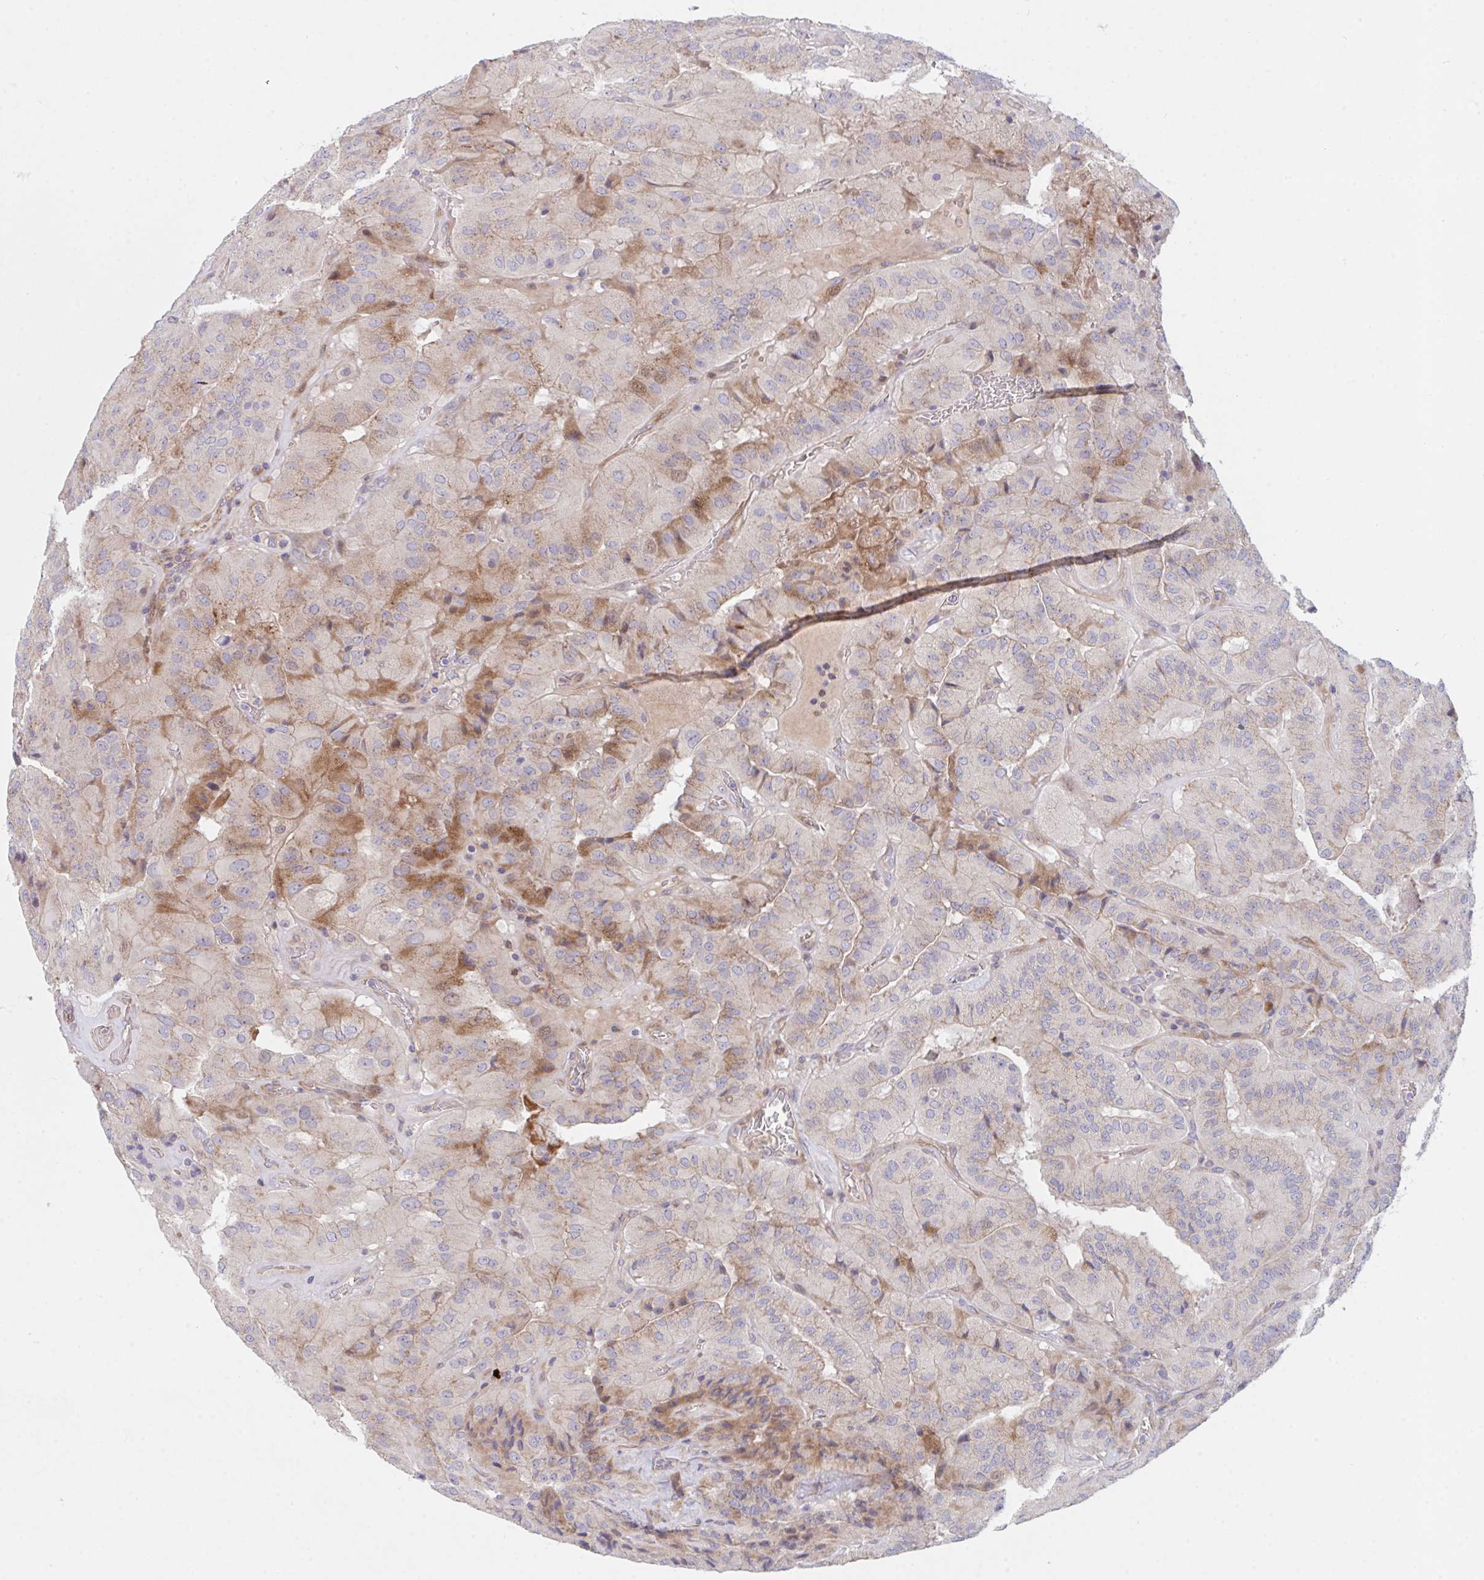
{"staining": {"intensity": "moderate", "quantity": "<25%", "location": "cytoplasmic/membranous"}, "tissue": "thyroid cancer", "cell_type": "Tumor cells", "image_type": "cancer", "snomed": [{"axis": "morphology", "description": "Normal tissue, NOS"}, {"axis": "morphology", "description": "Papillary adenocarcinoma, NOS"}, {"axis": "topography", "description": "Thyroid gland"}], "caption": "This image reveals IHC staining of human thyroid papillary adenocarcinoma, with low moderate cytoplasmic/membranous positivity in about <25% of tumor cells.", "gene": "TNFSF4", "patient": {"sex": "female", "age": 59}}